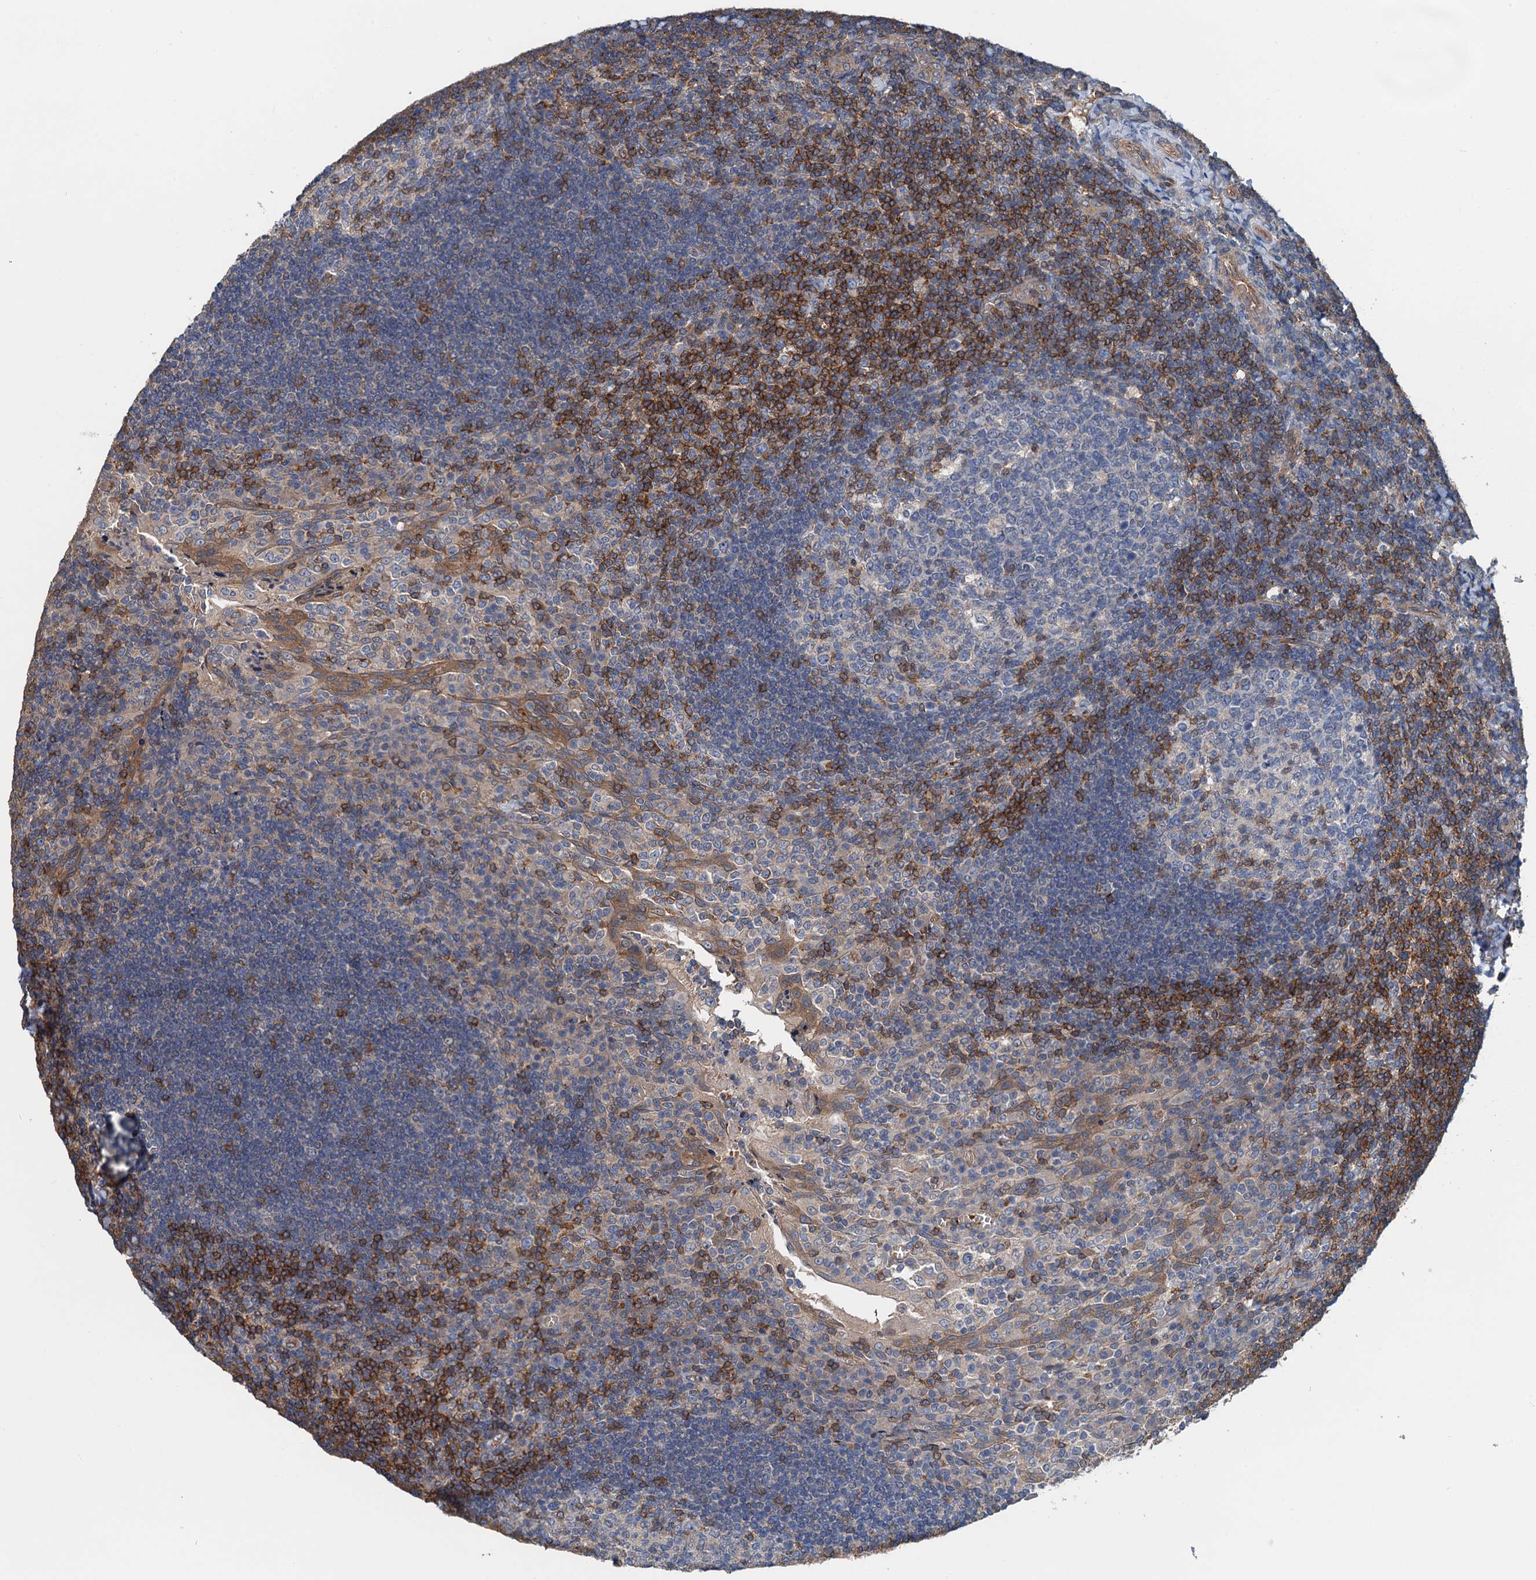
{"staining": {"intensity": "moderate", "quantity": "<25%", "location": "cytoplasmic/membranous"}, "tissue": "tonsil", "cell_type": "Germinal center cells", "image_type": "normal", "snomed": [{"axis": "morphology", "description": "Normal tissue, NOS"}, {"axis": "topography", "description": "Tonsil"}], "caption": "Immunohistochemical staining of benign tonsil shows moderate cytoplasmic/membranous protein staining in about <25% of germinal center cells.", "gene": "ROGDI", "patient": {"sex": "male", "age": 17}}